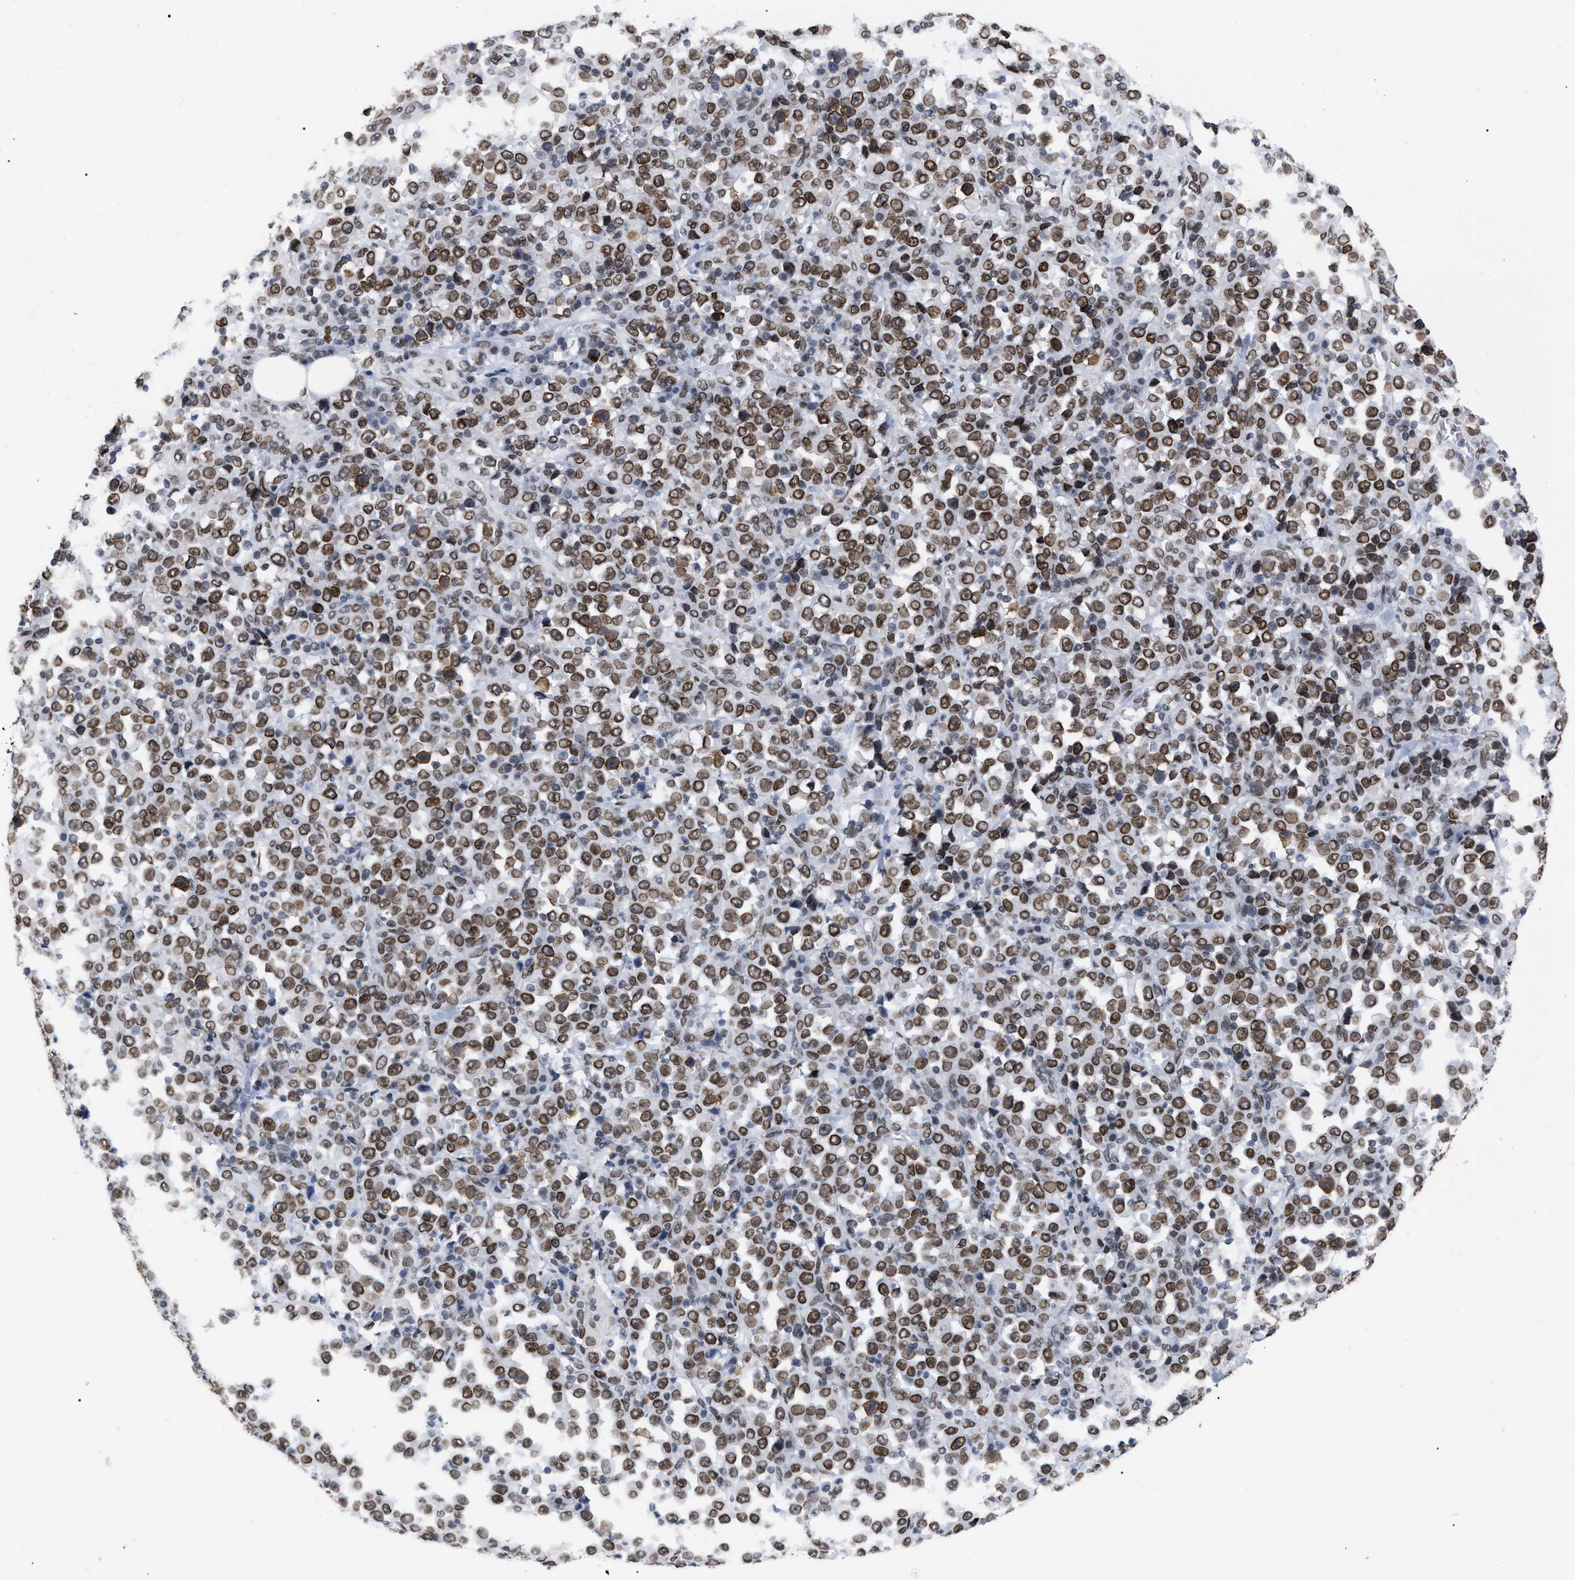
{"staining": {"intensity": "moderate", "quantity": ">75%", "location": "cytoplasmic/membranous,nuclear"}, "tissue": "stomach cancer", "cell_type": "Tumor cells", "image_type": "cancer", "snomed": [{"axis": "morphology", "description": "Normal tissue, NOS"}, {"axis": "morphology", "description": "Adenocarcinoma, NOS"}, {"axis": "topography", "description": "Stomach, upper"}, {"axis": "topography", "description": "Stomach"}], "caption": "High-magnification brightfield microscopy of stomach cancer (adenocarcinoma) stained with DAB (3,3'-diaminobenzidine) (brown) and counterstained with hematoxylin (blue). tumor cells exhibit moderate cytoplasmic/membranous and nuclear positivity is identified in about>75% of cells.", "gene": "TPR", "patient": {"sex": "male", "age": 59}}